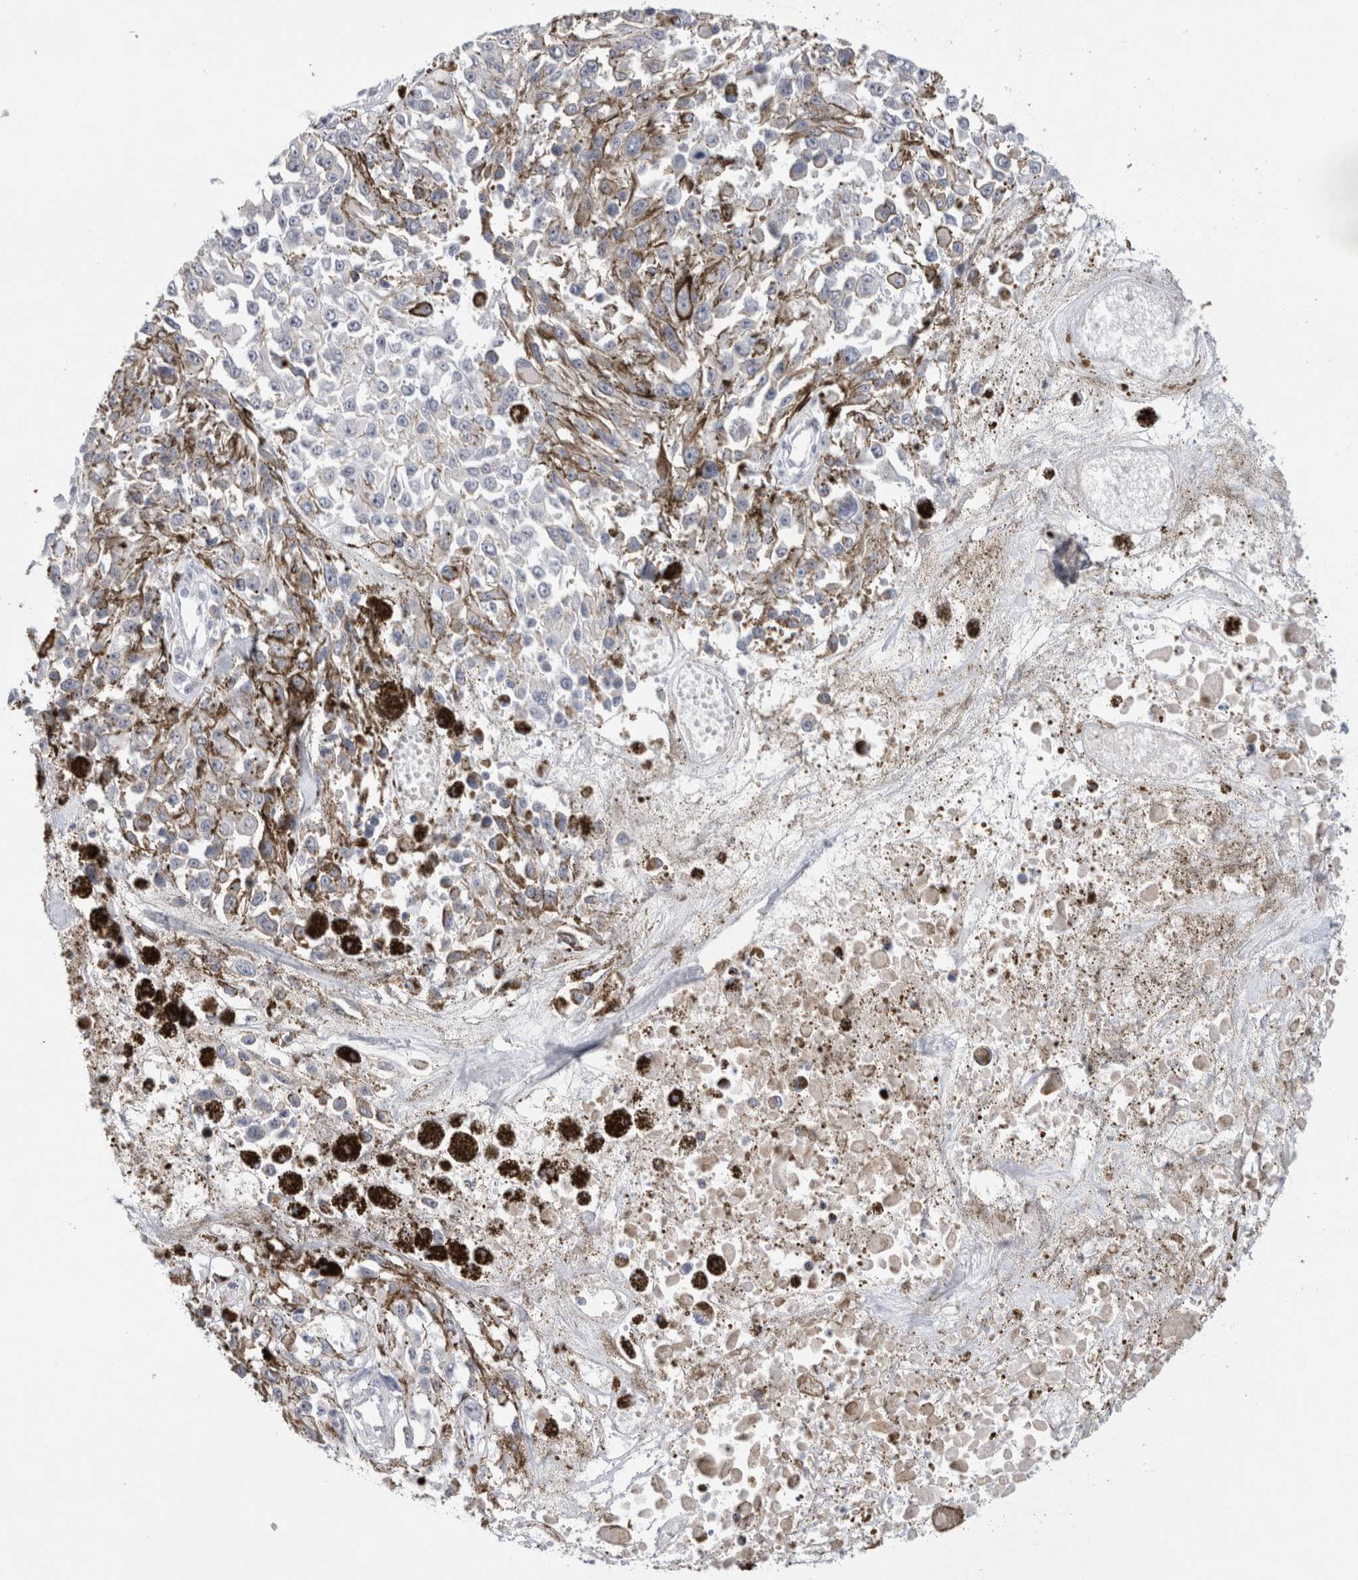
{"staining": {"intensity": "negative", "quantity": "none", "location": "none"}, "tissue": "melanoma", "cell_type": "Tumor cells", "image_type": "cancer", "snomed": [{"axis": "morphology", "description": "Malignant melanoma, Metastatic site"}, {"axis": "topography", "description": "Lymph node"}], "caption": "Malignant melanoma (metastatic site) stained for a protein using IHC shows no expression tumor cells.", "gene": "TONSL", "patient": {"sex": "male", "age": 59}}